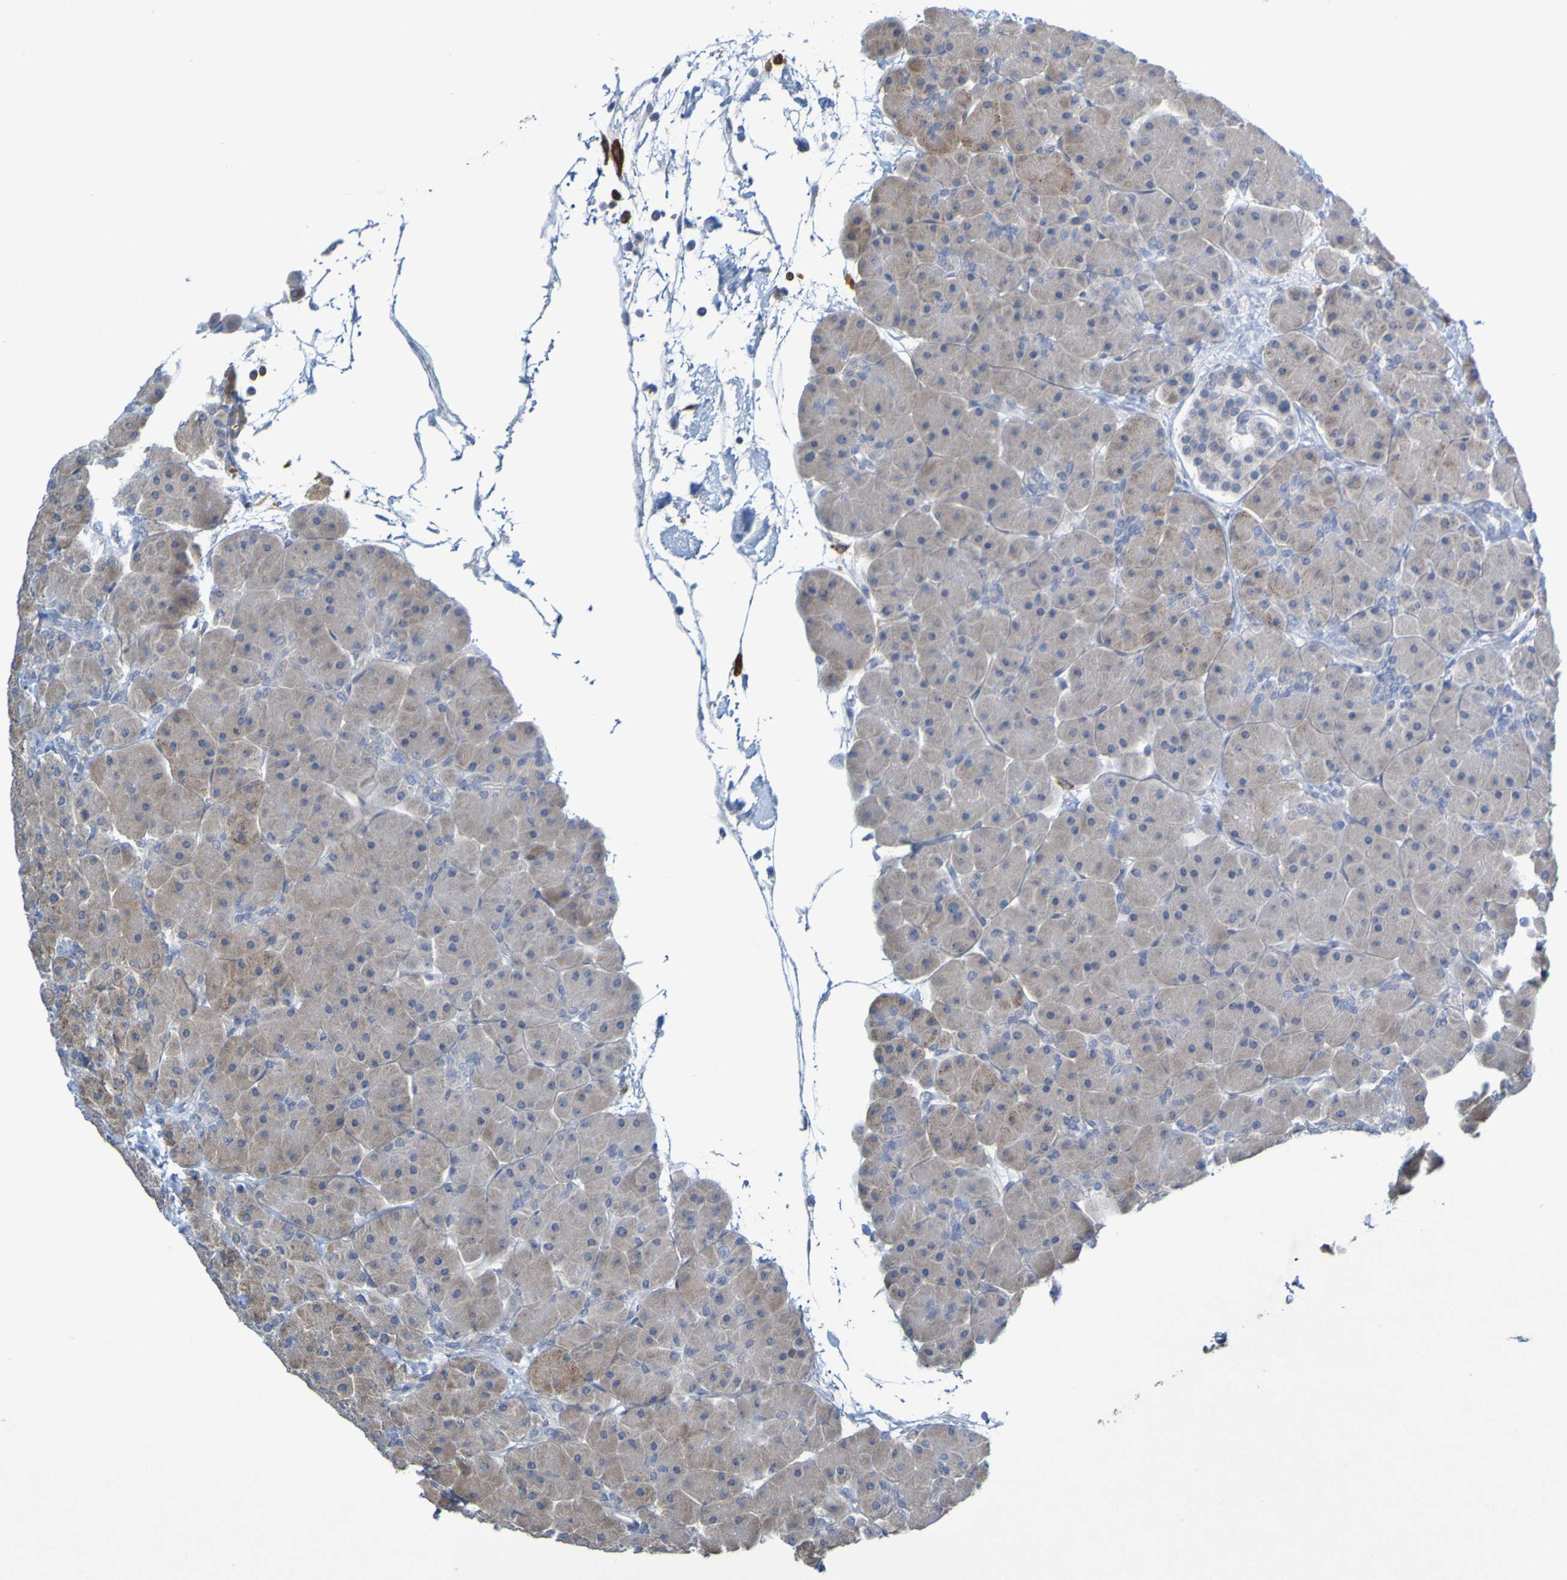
{"staining": {"intensity": "moderate", "quantity": "25%-75%", "location": "cytoplasmic/membranous"}, "tissue": "pancreas", "cell_type": "Exocrine glandular cells", "image_type": "normal", "snomed": [{"axis": "morphology", "description": "Normal tissue, NOS"}, {"axis": "topography", "description": "Pancreas"}], "caption": "Exocrine glandular cells show medium levels of moderate cytoplasmic/membranous expression in about 25%-75% of cells in unremarkable pancreas. The staining was performed using DAB (3,3'-diaminobenzidine) to visualize the protein expression in brown, while the nuclei were stained in blue with hematoxylin (Magnification: 20x).", "gene": "LILRB5", "patient": {"sex": "male", "age": 66}}